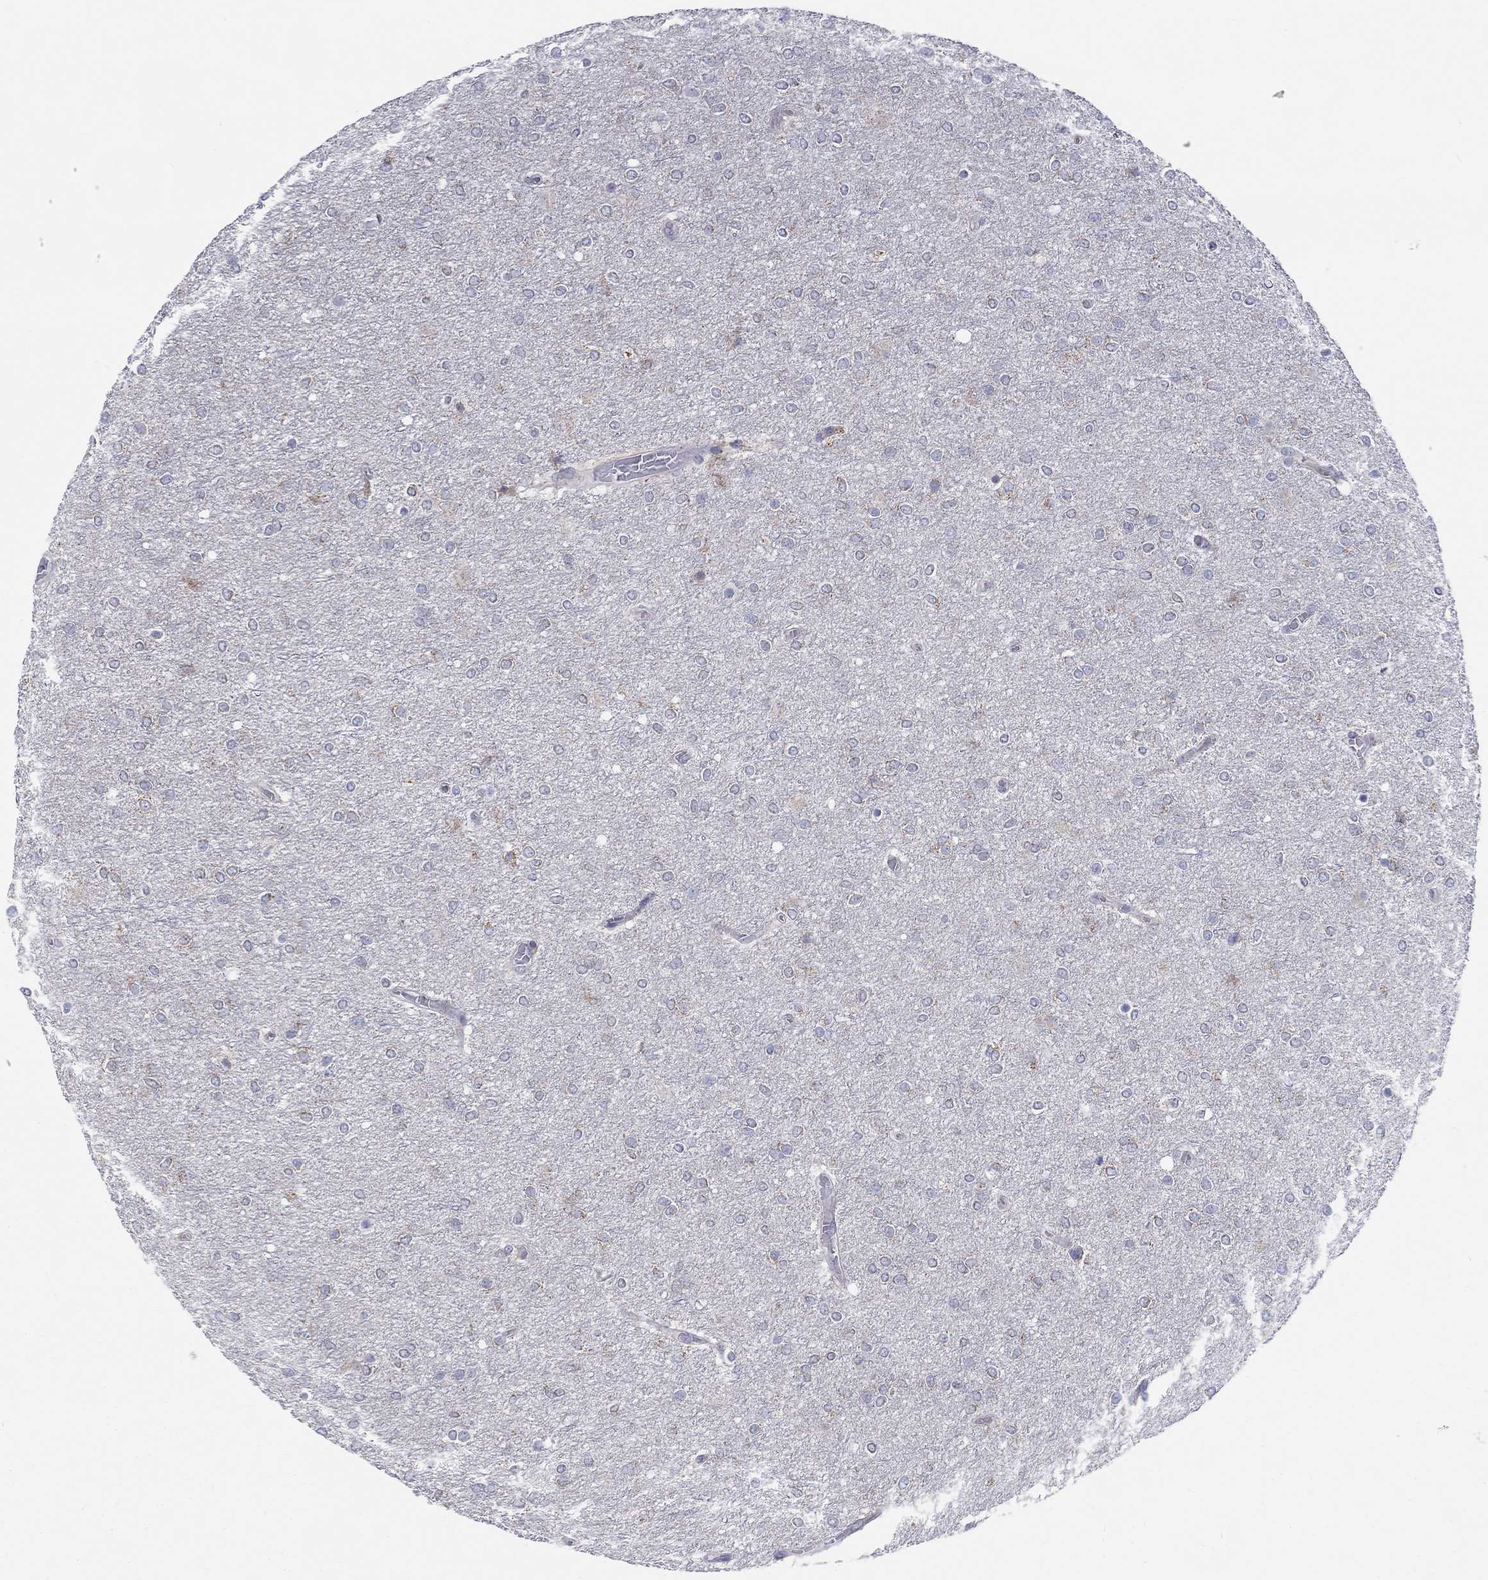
{"staining": {"intensity": "negative", "quantity": "none", "location": "none"}, "tissue": "glioma", "cell_type": "Tumor cells", "image_type": "cancer", "snomed": [{"axis": "morphology", "description": "Glioma, malignant, High grade"}, {"axis": "topography", "description": "Brain"}], "caption": "Malignant glioma (high-grade) was stained to show a protein in brown. There is no significant staining in tumor cells.", "gene": "BCO2", "patient": {"sex": "female", "age": 61}}